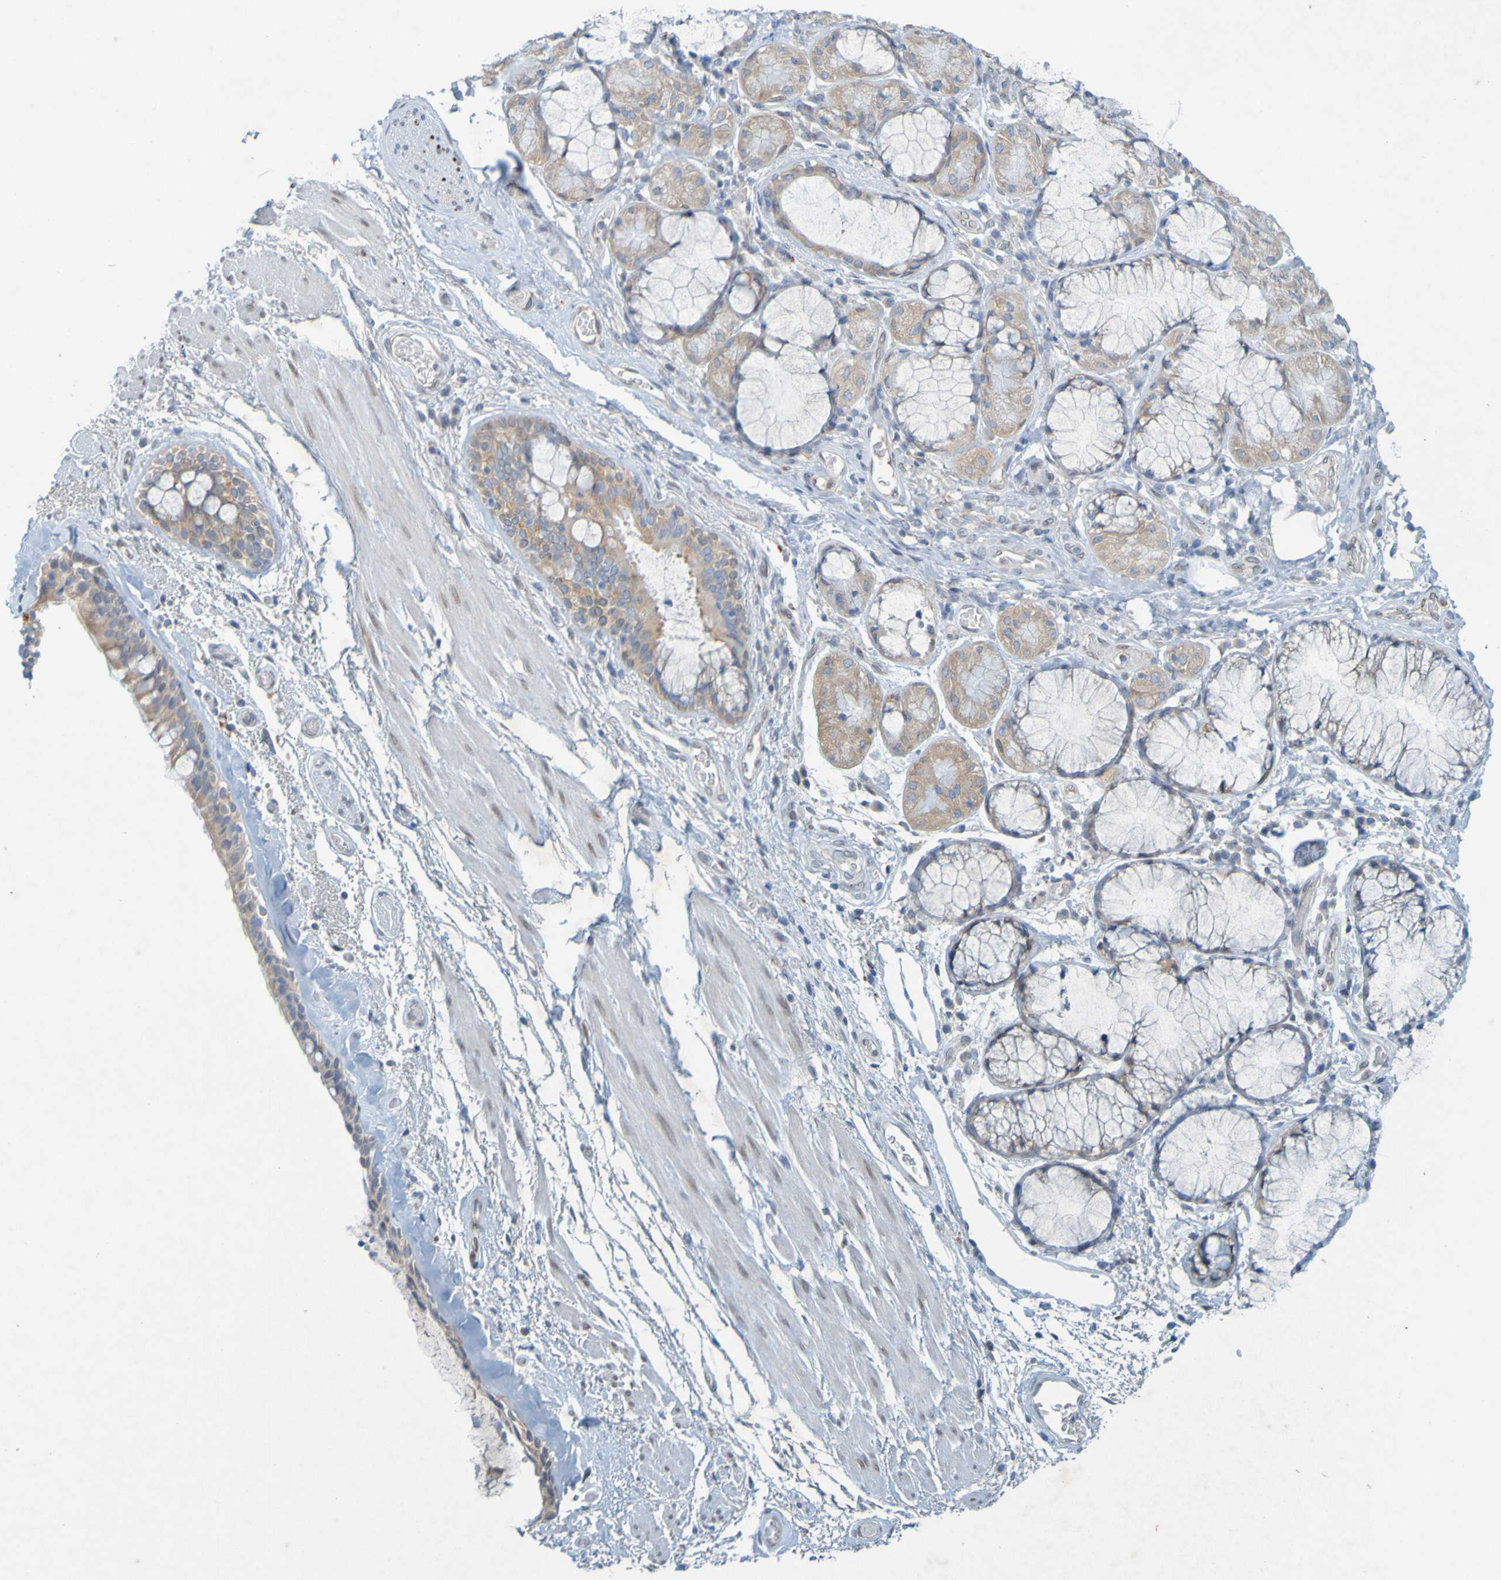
{"staining": {"intensity": "weak", "quantity": ">75%", "location": "cytoplasmic/membranous"}, "tissue": "bronchus", "cell_type": "Respiratory epithelial cells", "image_type": "normal", "snomed": [{"axis": "morphology", "description": "Normal tissue, NOS"}, {"axis": "morphology", "description": "Adenocarcinoma, NOS"}, {"axis": "topography", "description": "Bronchus"}, {"axis": "topography", "description": "Lung"}], "caption": "Immunohistochemical staining of normal bronchus displays weak cytoplasmic/membranous protein staining in approximately >75% of respiratory epithelial cells.", "gene": "MAG", "patient": {"sex": "female", "age": 54}}